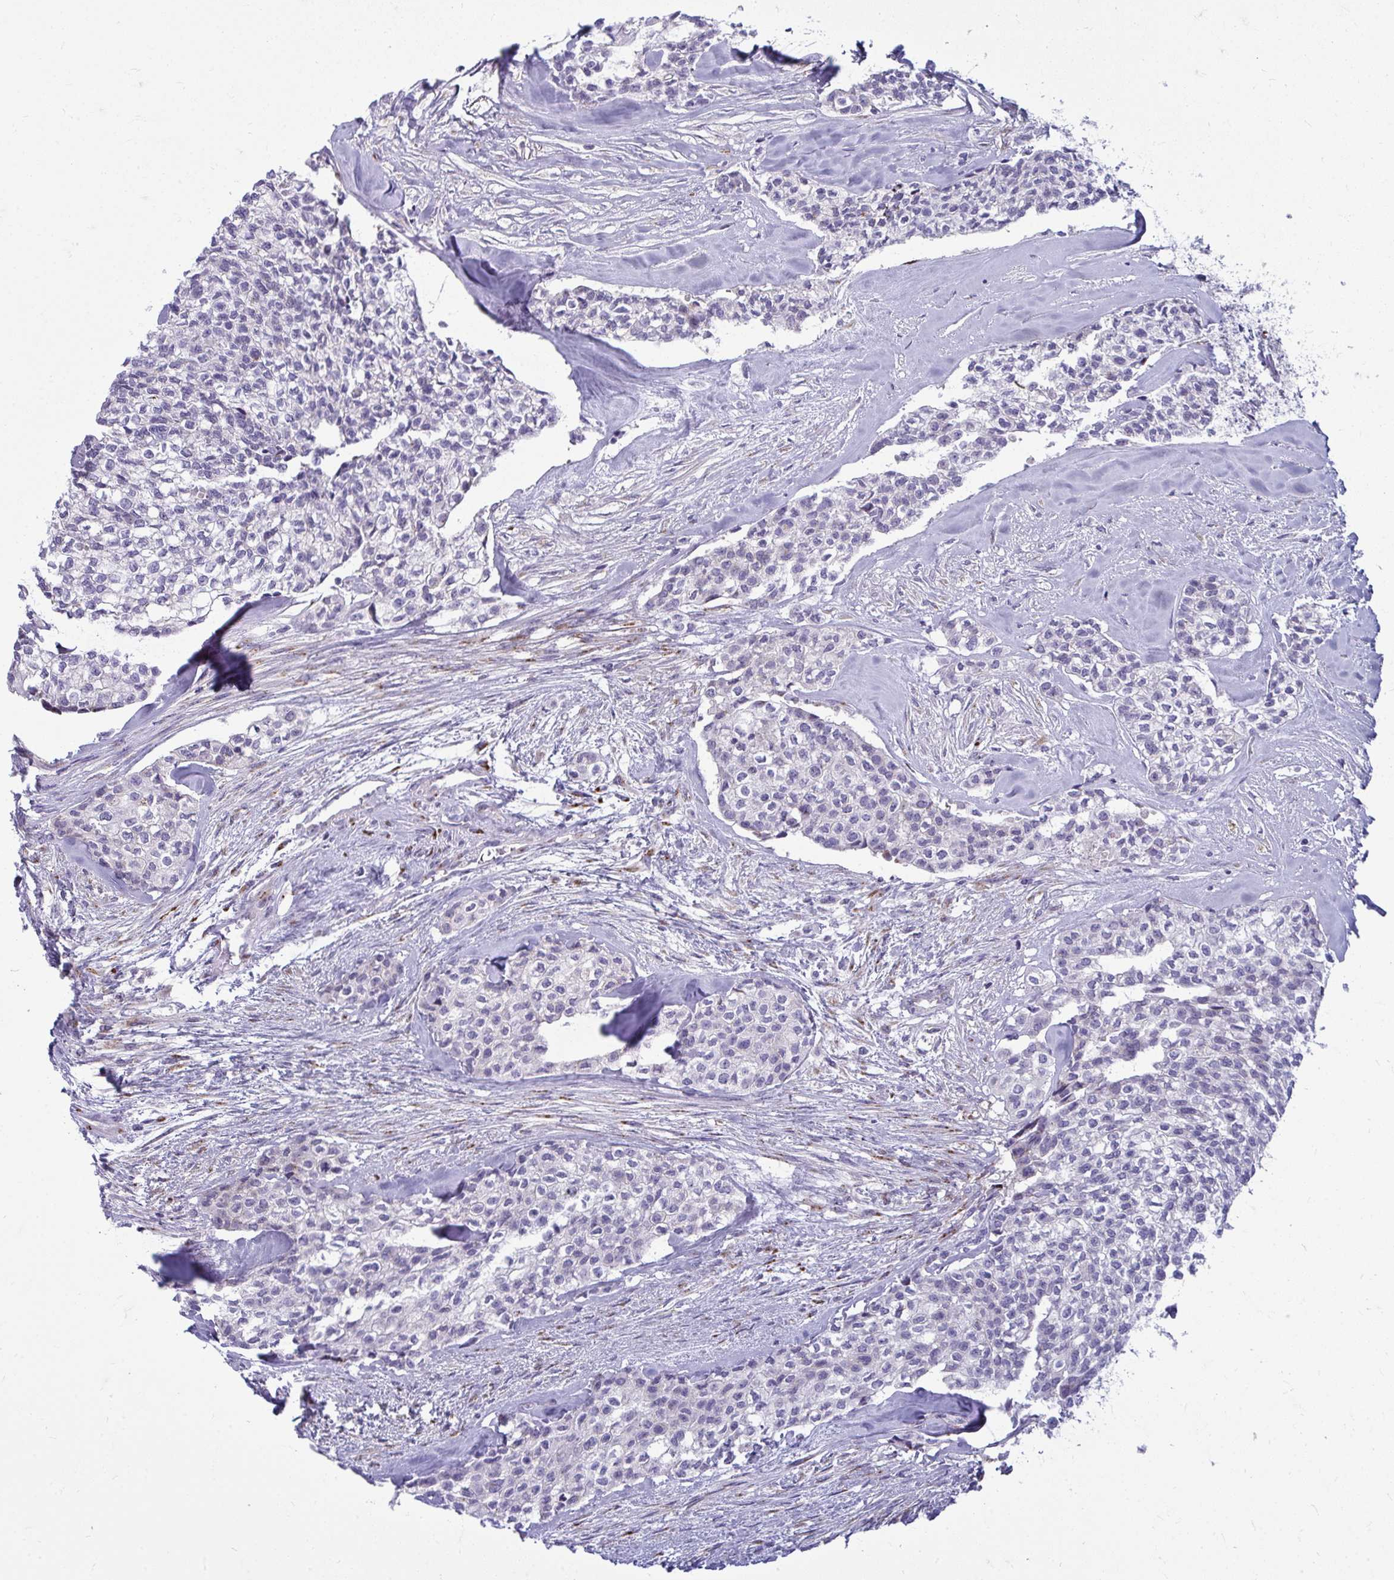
{"staining": {"intensity": "negative", "quantity": "none", "location": "none"}, "tissue": "head and neck cancer", "cell_type": "Tumor cells", "image_type": "cancer", "snomed": [{"axis": "morphology", "description": "Adenocarcinoma, NOS"}, {"axis": "topography", "description": "Head-Neck"}], "caption": "Tumor cells show no significant staining in head and neck cancer.", "gene": "DTX4", "patient": {"sex": "male", "age": 81}}